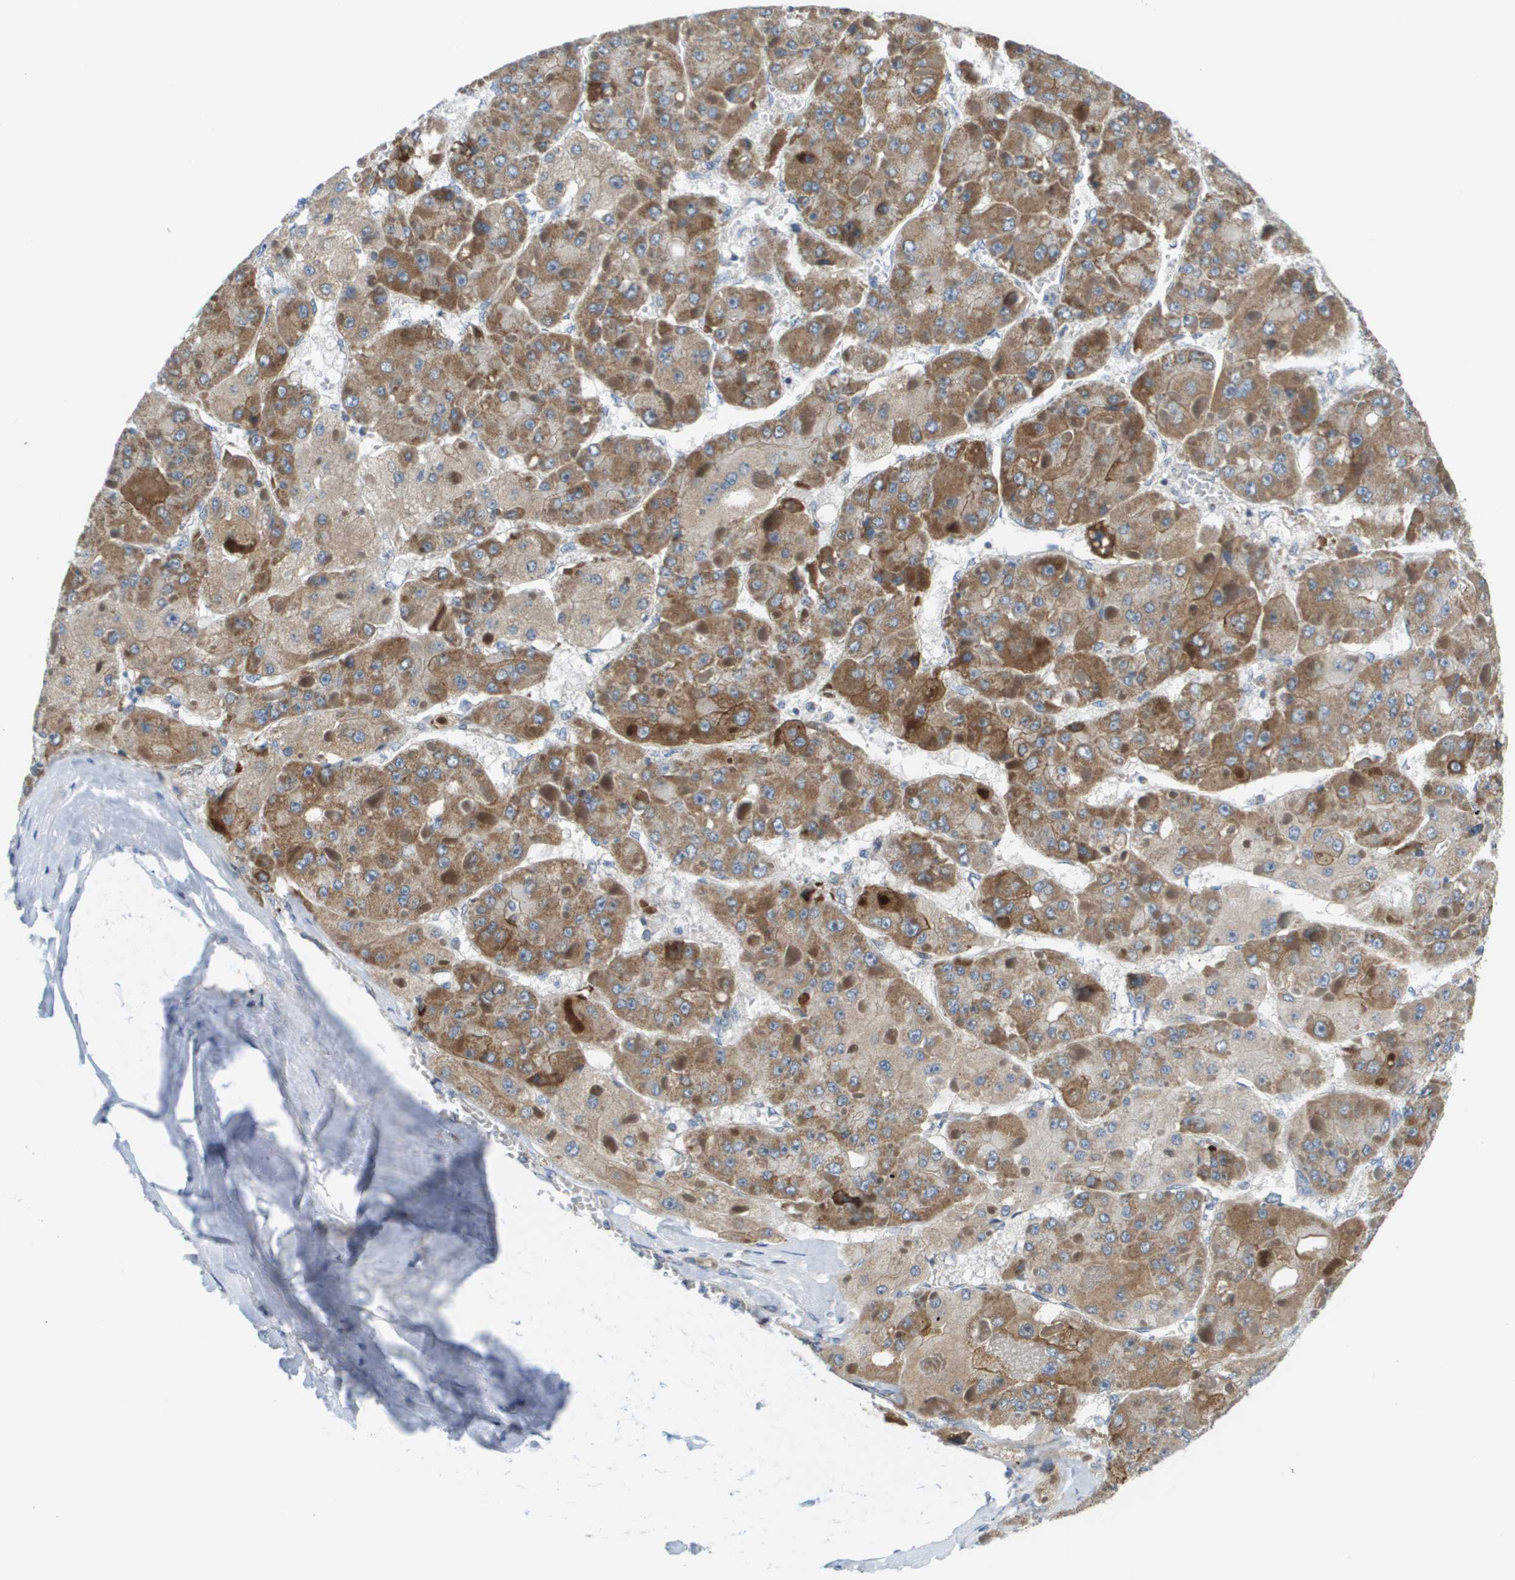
{"staining": {"intensity": "moderate", "quantity": "25%-75%", "location": "cytoplasmic/membranous"}, "tissue": "liver cancer", "cell_type": "Tumor cells", "image_type": "cancer", "snomed": [{"axis": "morphology", "description": "Carcinoma, Hepatocellular, NOS"}, {"axis": "topography", "description": "Liver"}], "caption": "Brown immunohistochemical staining in liver hepatocellular carcinoma reveals moderate cytoplasmic/membranous expression in approximately 25%-75% of tumor cells.", "gene": "KRT23", "patient": {"sex": "female", "age": 73}}